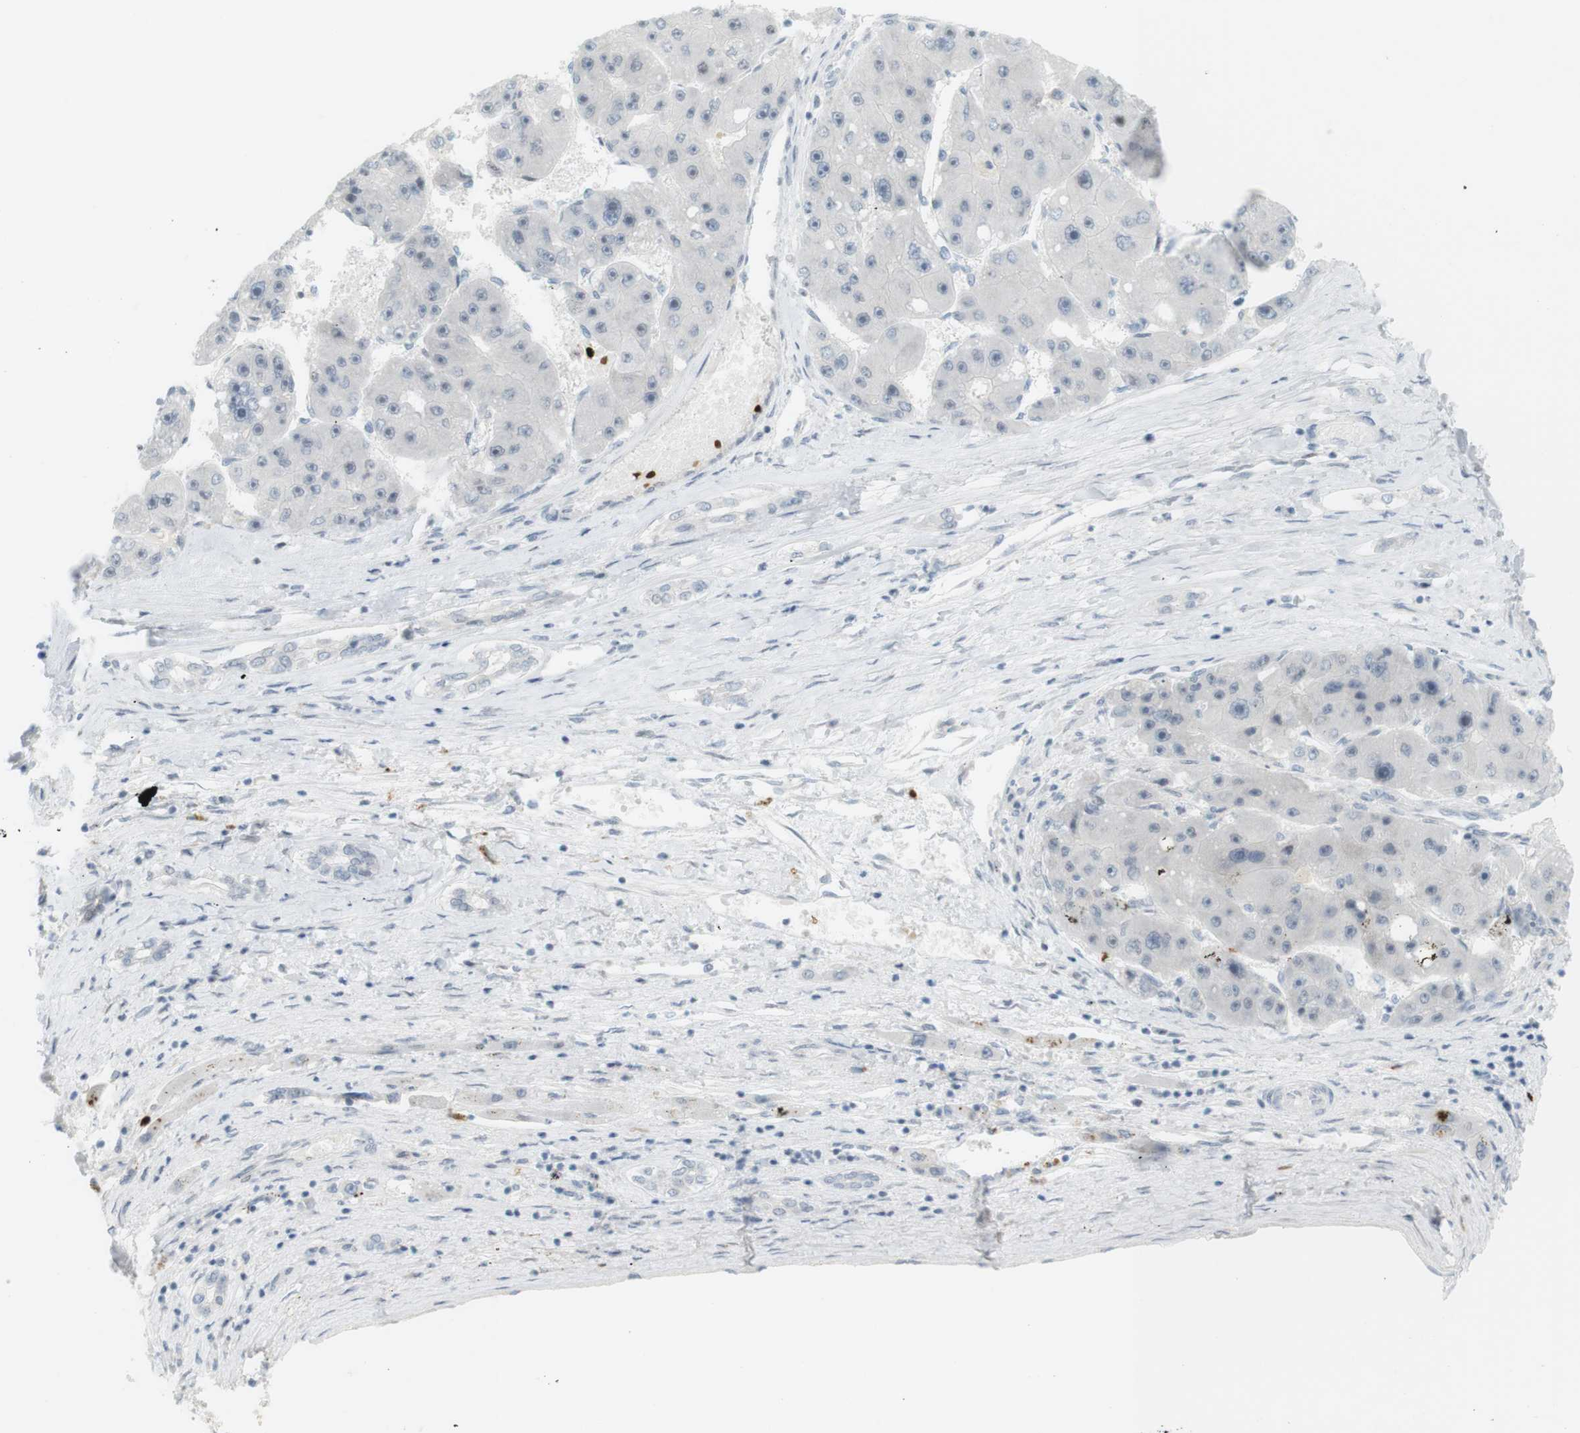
{"staining": {"intensity": "negative", "quantity": "none", "location": "none"}, "tissue": "liver cancer", "cell_type": "Tumor cells", "image_type": "cancer", "snomed": [{"axis": "morphology", "description": "Carcinoma, Hepatocellular, NOS"}, {"axis": "topography", "description": "Liver"}], "caption": "DAB immunohistochemical staining of liver hepatocellular carcinoma shows no significant staining in tumor cells.", "gene": "DMC1", "patient": {"sex": "female", "age": 61}}